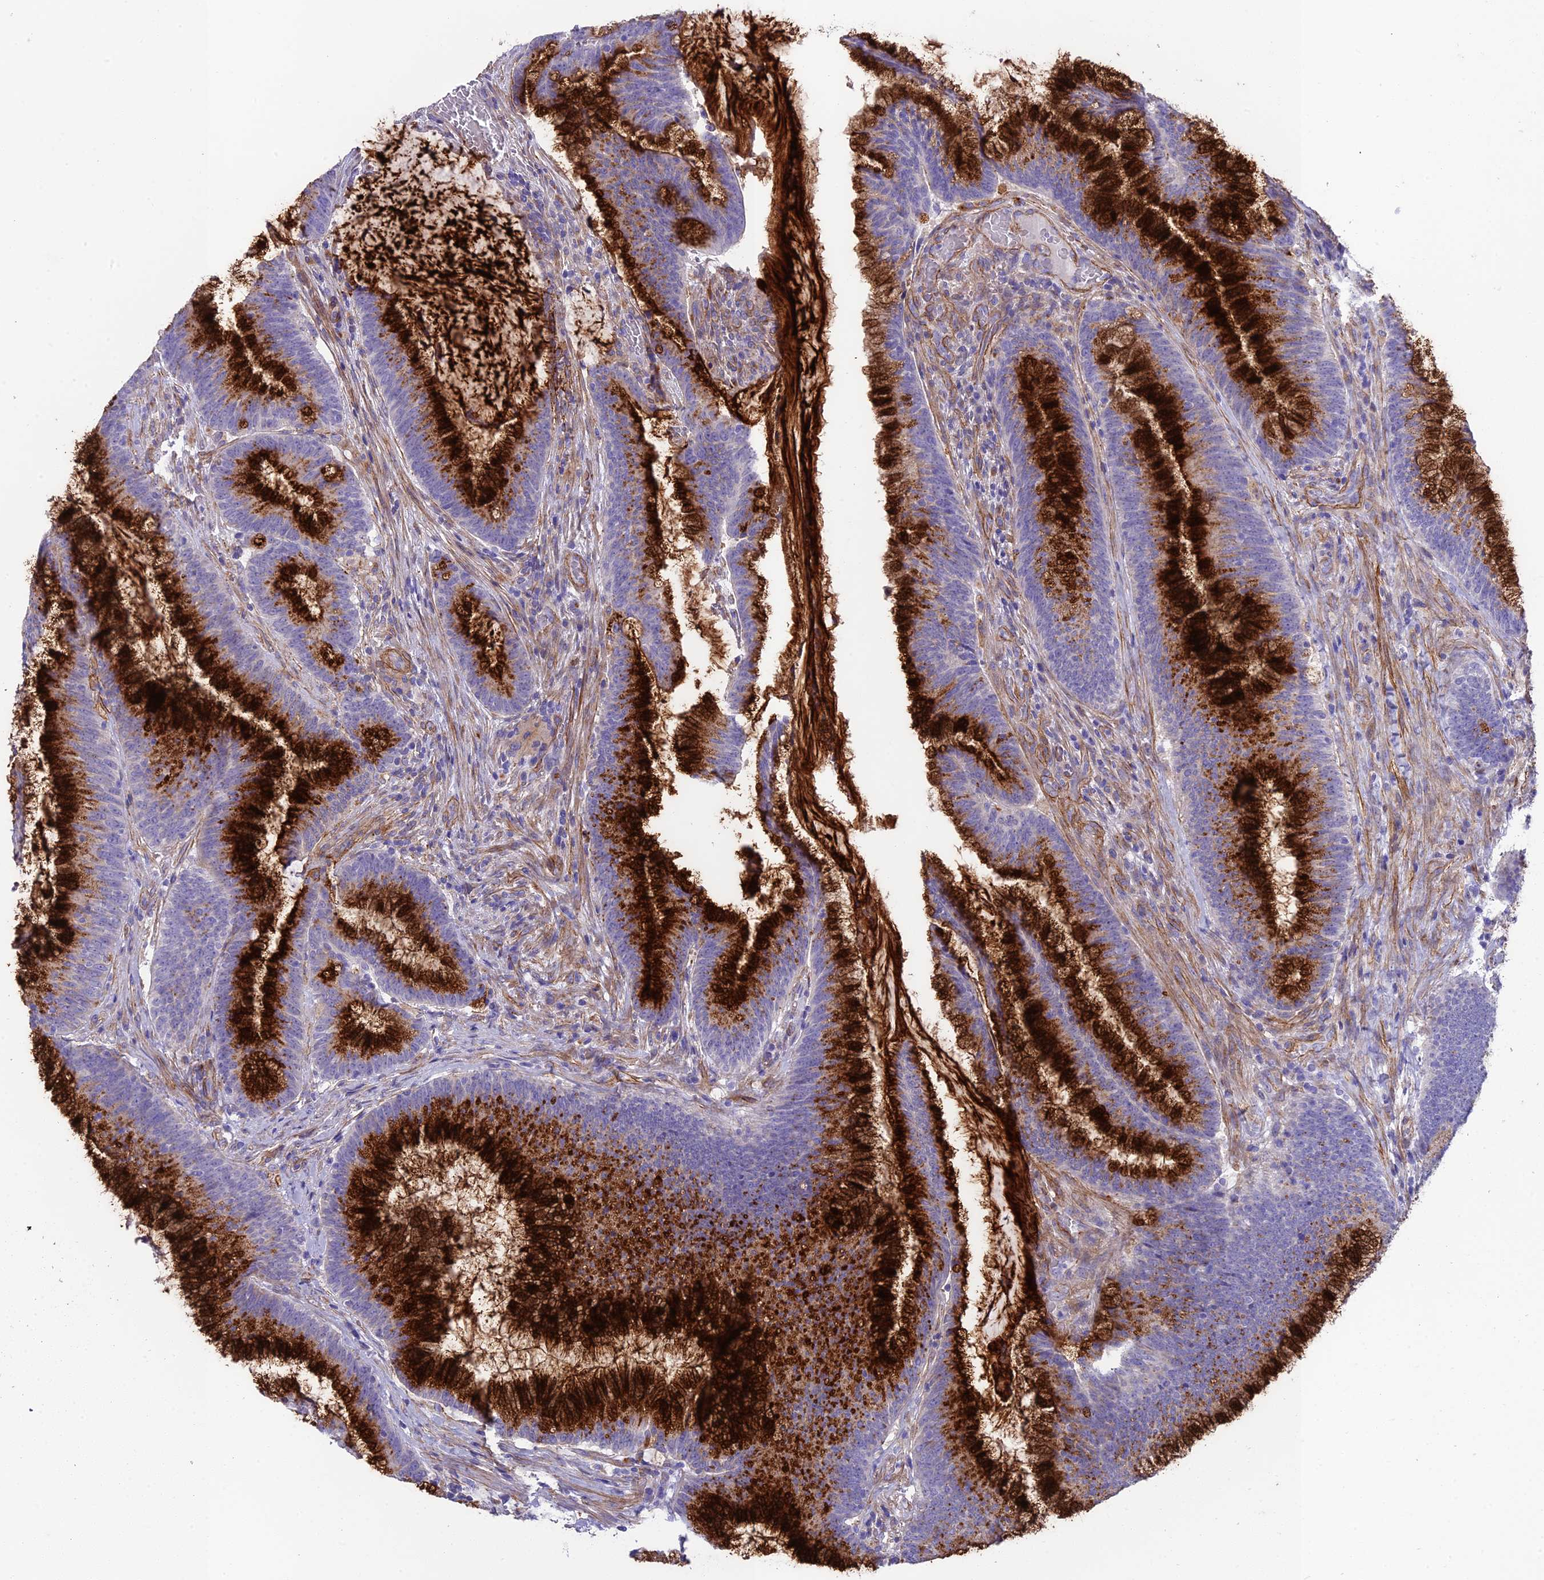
{"staining": {"intensity": "strong", "quantity": "25%-75%", "location": "cytoplasmic/membranous"}, "tissue": "colorectal cancer", "cell_type": "Tumor cells", "image_type": "cancer", "snomed": [{"axis": "morphology", "description": "Adenocarcinoma, NOS"}, {"axis": "topography", "description": "Rectum"}], "caption": "Protein staining exhibits strong cytoplasmic/membranous staining in about 25%-75% of tumor cells in colorectal cancer. (DAB (3,3'-diaminobenzidine) IHC with brightfield microscopy, high magnification).", "gene": "TNS1", "patient": {"sex": "female", "age": 77}}